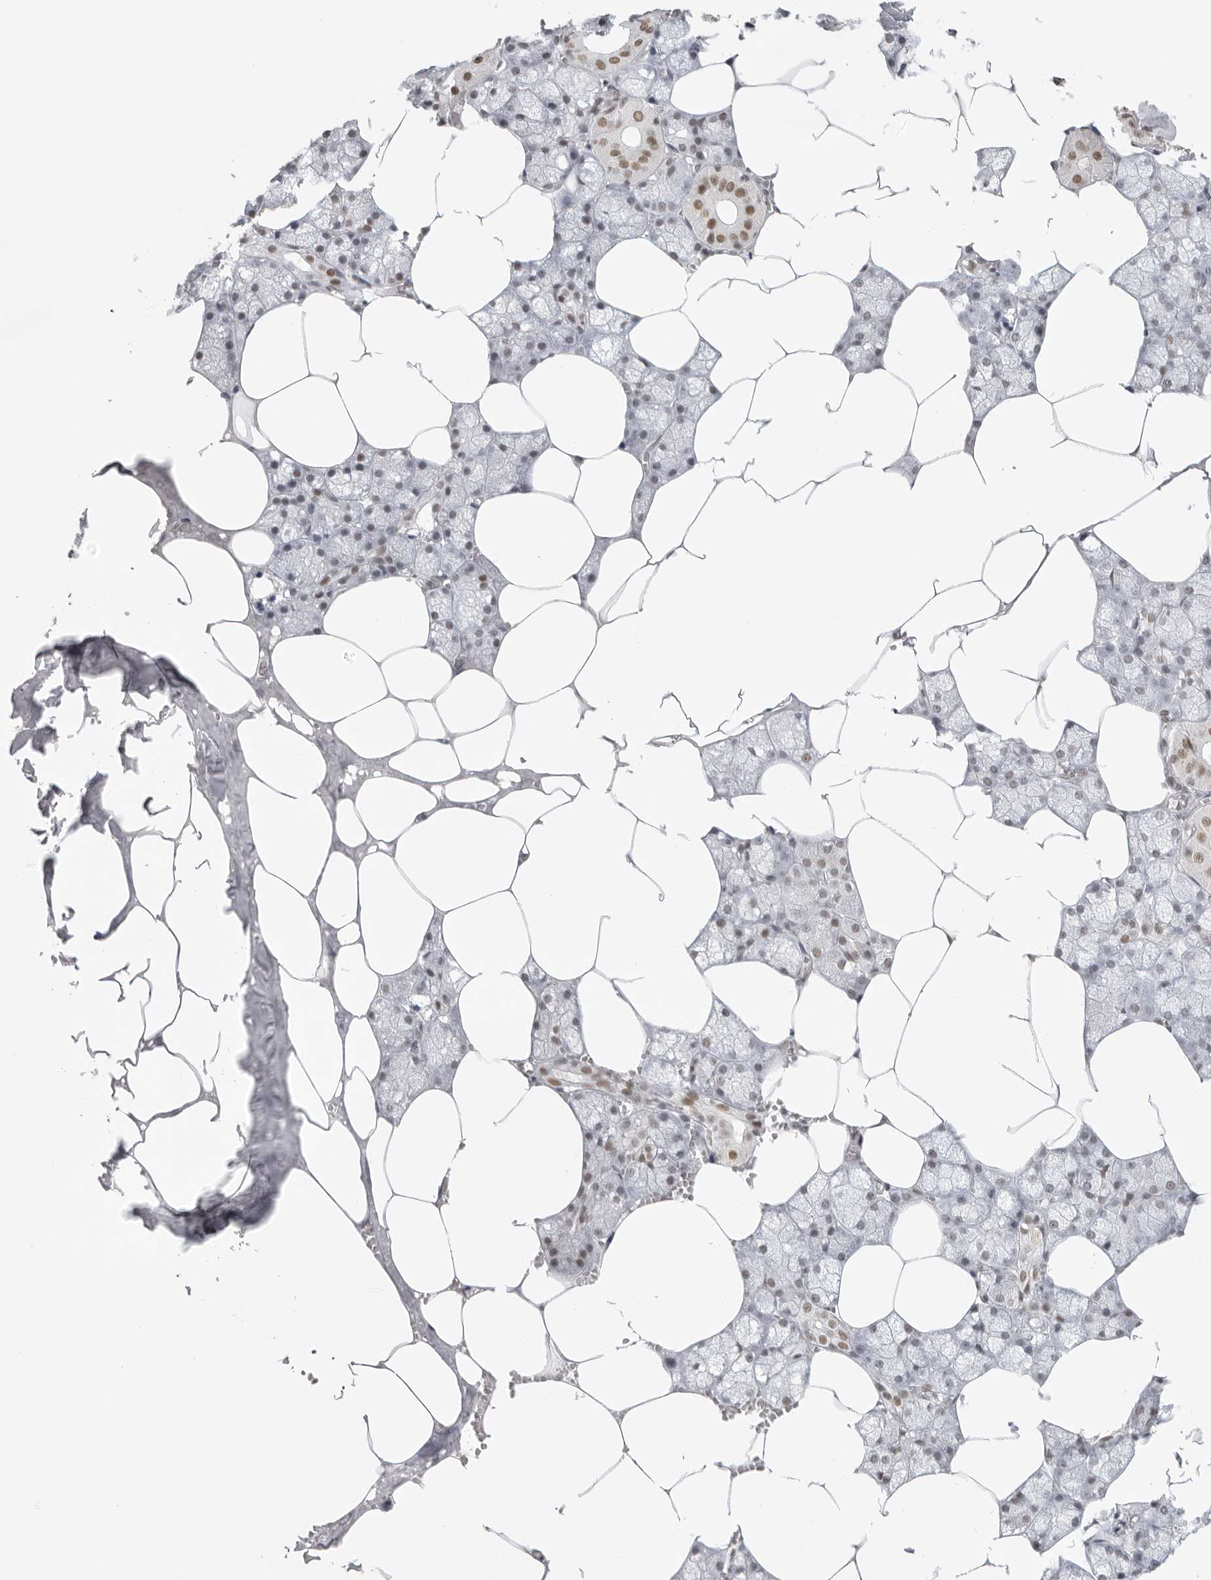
{"staining": {"intensity": "moderate", "quantity": "25%-75%", "location": "nuclear"}, "tissue": "salivary gland", "cell_type": "Glandular cells", "image_type": "normal", "snomed": [{"axis": "morphology", "description": "Normal tissue, NOS"}, {"axis": "topography", "description": "Salivary gland"}], "caption": "Immunohistochemistry (IHC) (DAB) staining of unremarkable salivary gland demonstrates moderate nuclear protein staining in approximately 25%-75% of glandular cells.", "gene": "RPA2", "patient": {"sex": "male", "age": 62}}